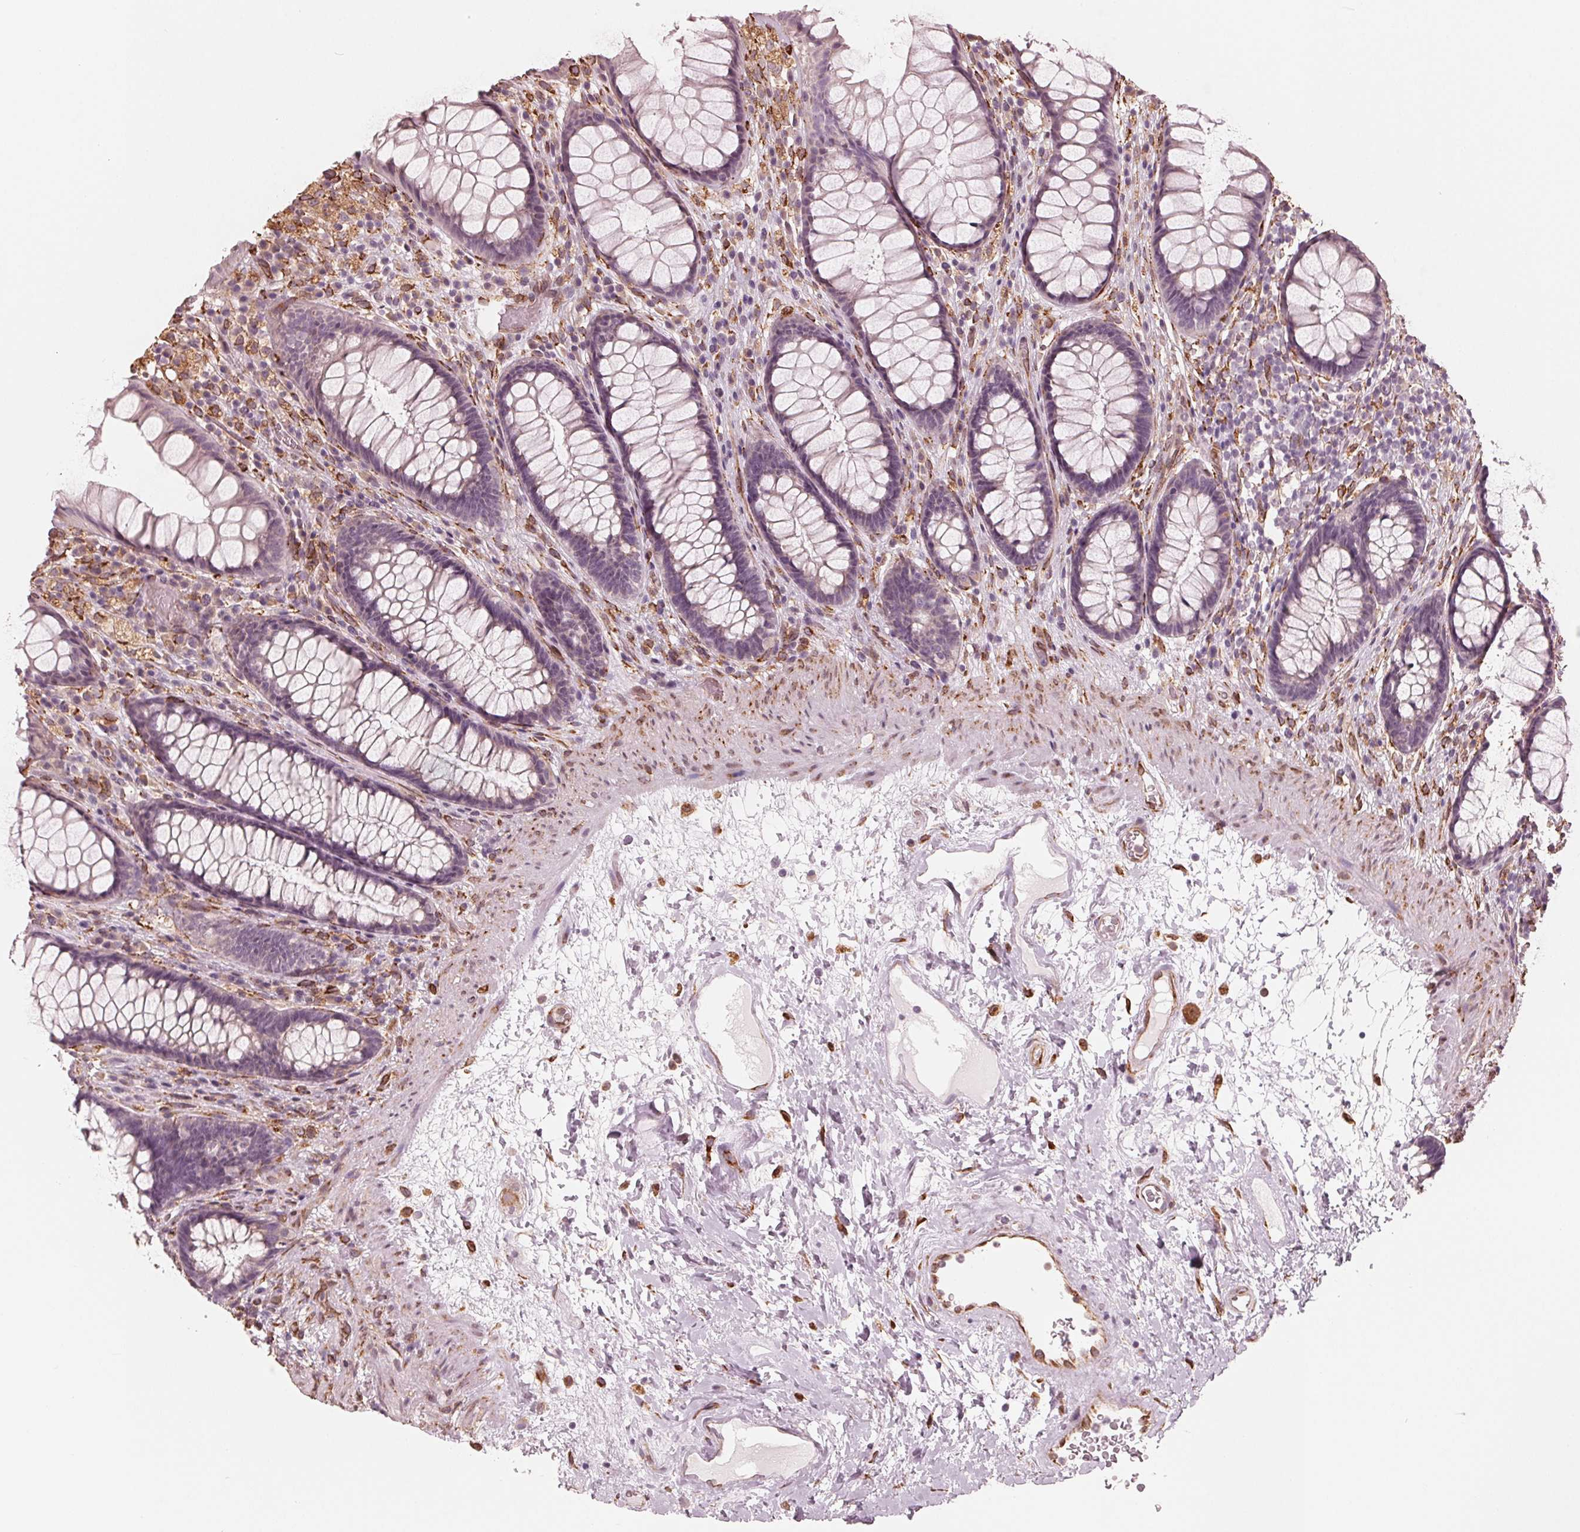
{"staining": {"intensity": "negative", "quantity": "none", "location": "none"}, "tissue": "rectum", "cell_type": "Glandular cells", "image_type": "normal", "snomed": [{"axis": "morphology", "description": "Normal tissue, NOS"}, {"axis": "topography", "description": "Rectum"}], "caption": "Protein analysis of unremarkable rectum demonstrates no significant expression in glandular cells. (DAB immunohistochemistry, high magnification).", "gene": "IKBIP", "patient": {"sex": "male", "age": 72}}